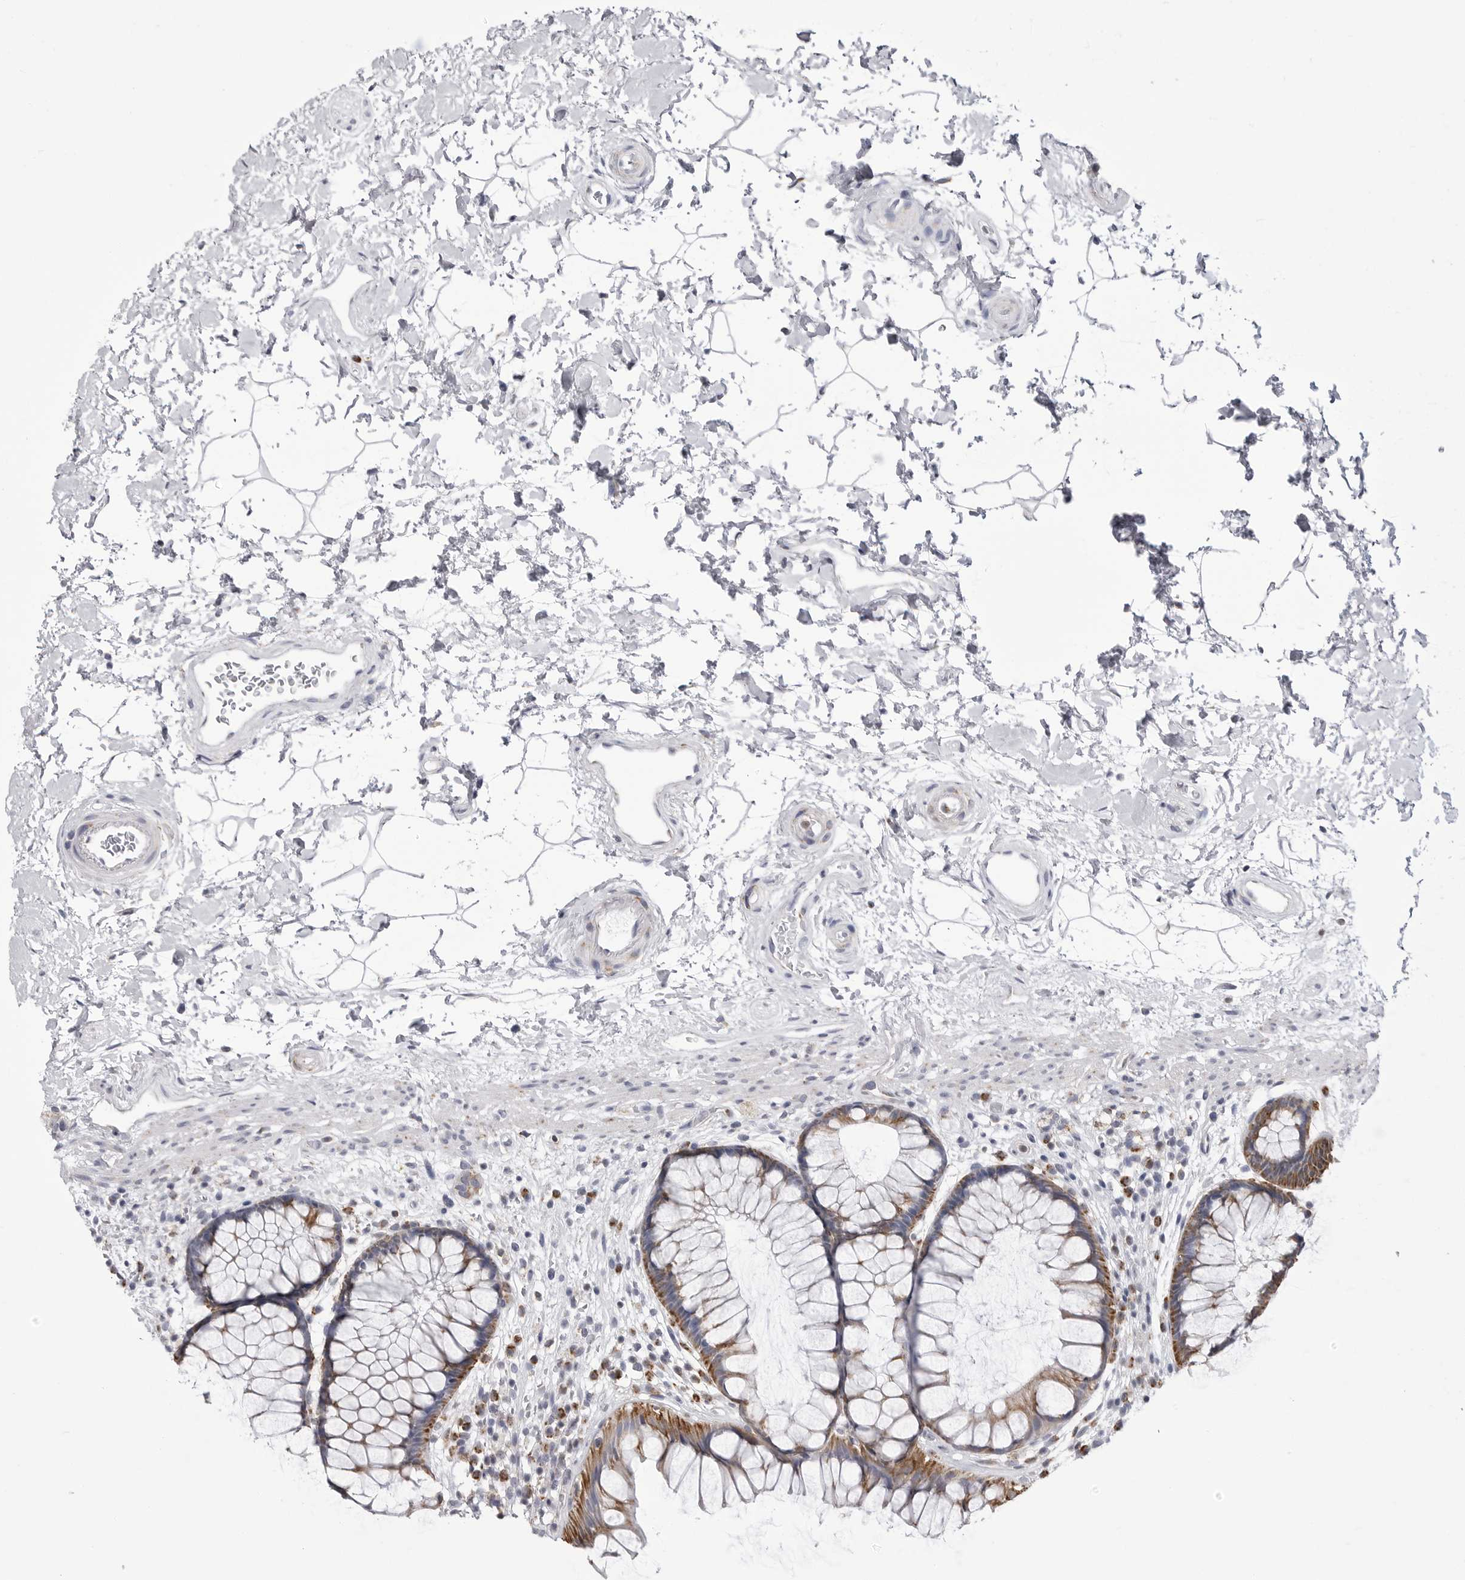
{"staining": {"intensity": "moderate", "quantity": ">75%", "location": "cytoplasmic/membranous"}, "tissue": "rectum", "cell_type": "Glandular cells", "image_type": "normal", "snomed": [{"axis": "morphology", "description": "Normal tissue, NOS"}, {"axis": "topography", "description": "Rectum"}], "caption": "Protein expression analysis of unremarkable rectum displays moderate cytoplasmic/membranous expression in about >75% of glandular cells. (Stains: DAB (3,3'-diaminobenzidine) in brown, nuclei in blue, Microscopy: brightfield microscopy at high magnification).", "gene": "FH", "patient": {"sex": "male", "age": 51}}